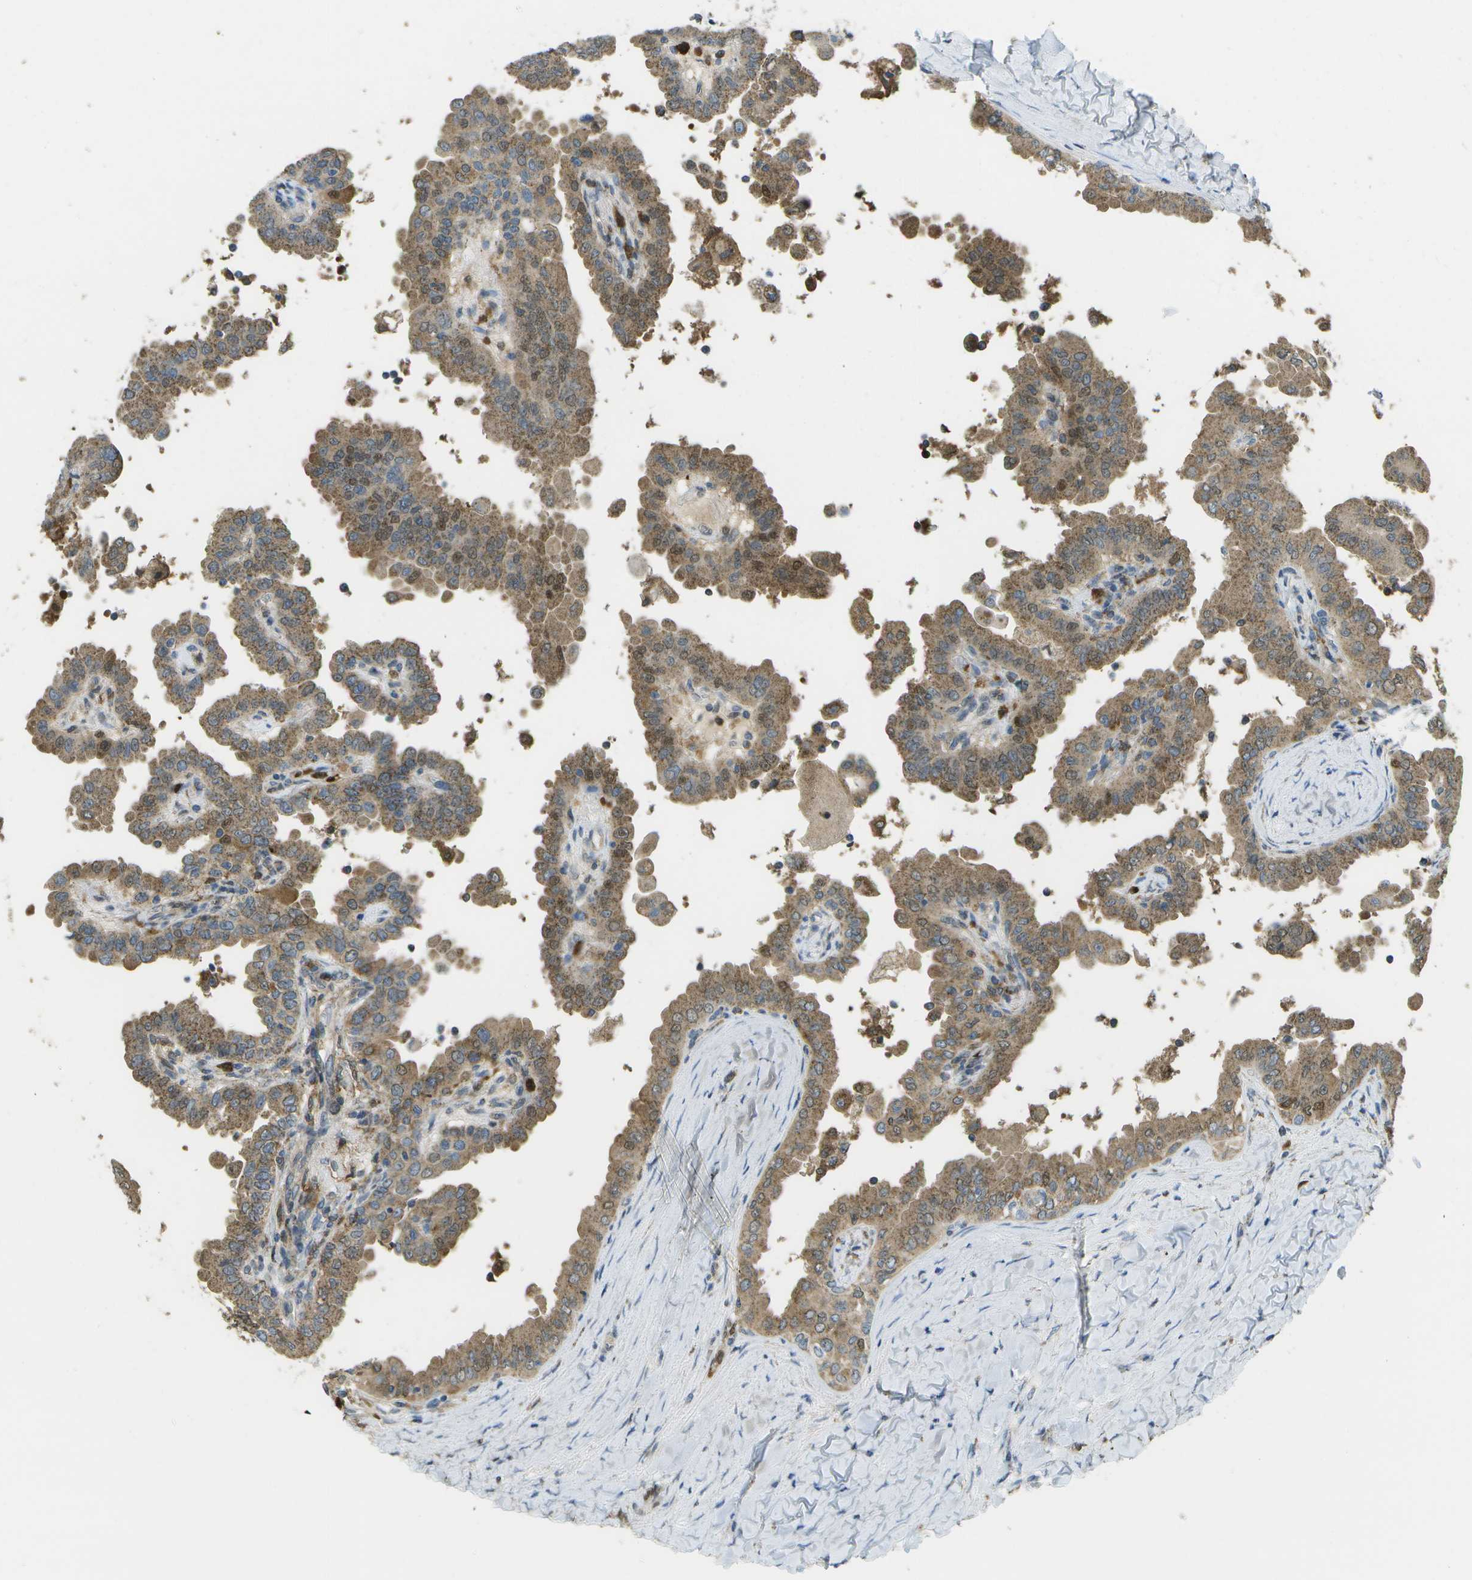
{"staining": {"intensity": "moderate", "quantity": ">75%", "location": "cytoplasmic/membranous"}, "tissue": "thyroid cancer", "cell_type": "Tumor cells", "image_type": "cancer", "snomed": [{"axis": "morphology", "description": "Papillary adenocarcinoma, NOS"}, {"axis": "topography", "description": "Thyroid gland"}], "caption": "DAB immunohistochemical staining of thyroid papillary adenocarcinoma shows moderate cytoplasmic/membranous protein positivity in about >75% of tumor cells.", "gene": "CACHD1", "patient": {"sex": "male", "age": 33}}